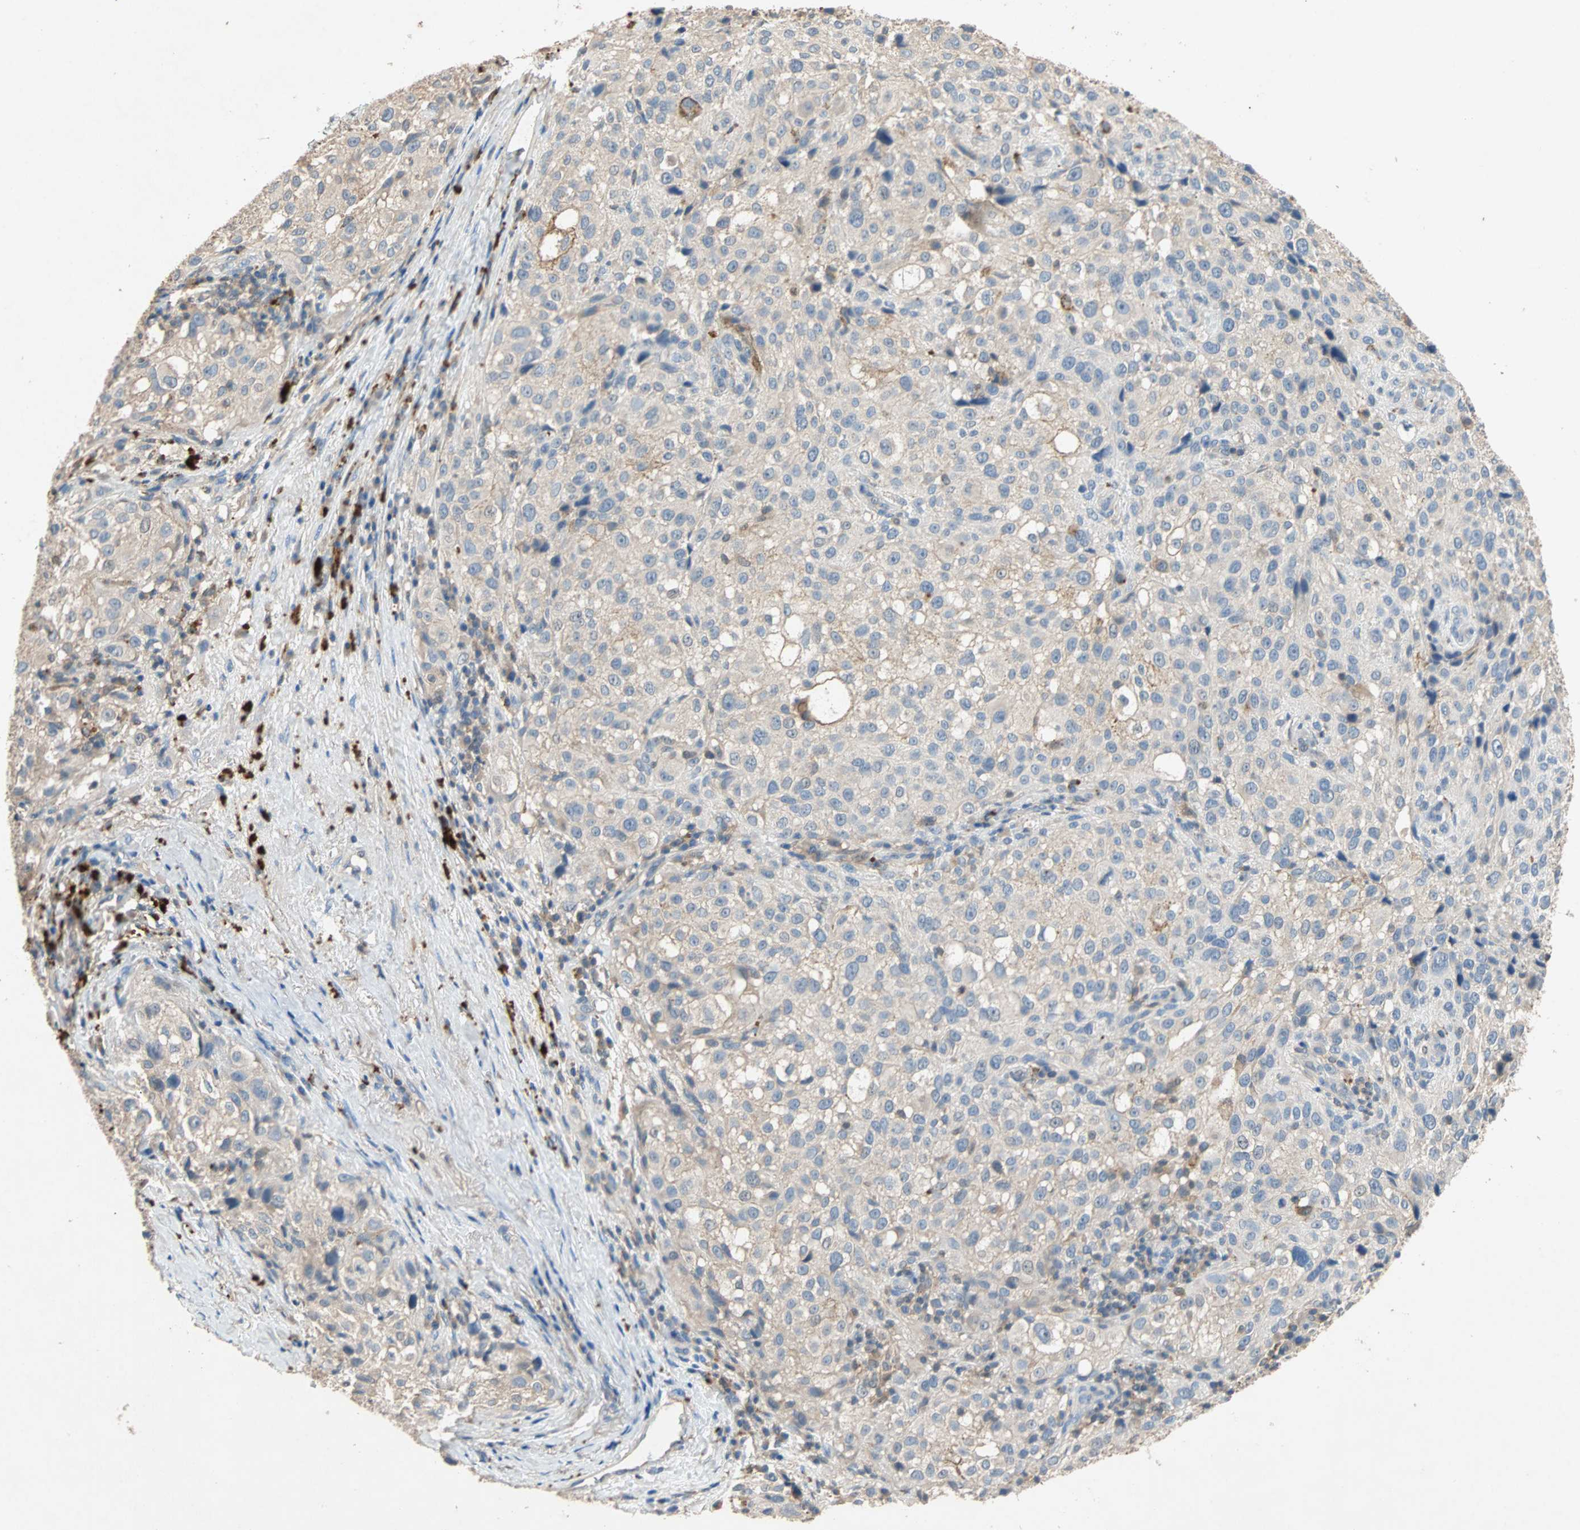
{"staining": {"intensity": "negative", "quantity": "none", "location": "none"}, "tissue": "melanoma", "cell_type": "Tumor cells", "image_type": "cancer", "snomed": [{"axis": "morphology", "description": "Necrosis, NOS"}, {"axis": "morphology", "description": "Malignant melanoma, NOS"}, {"axis": "topography", "description": "Skin"}], "caption": "DAB (3,3'-diaminobenzidine) immunohistochemical staining of melanoma displays no significant positivity in tumor cells. (DAB immunohistochemistry (IHC) visualized using brightfield microscopy, high magnification).", "gene": "ADAP1", "patient": {"sex": "female", "age": 87}}